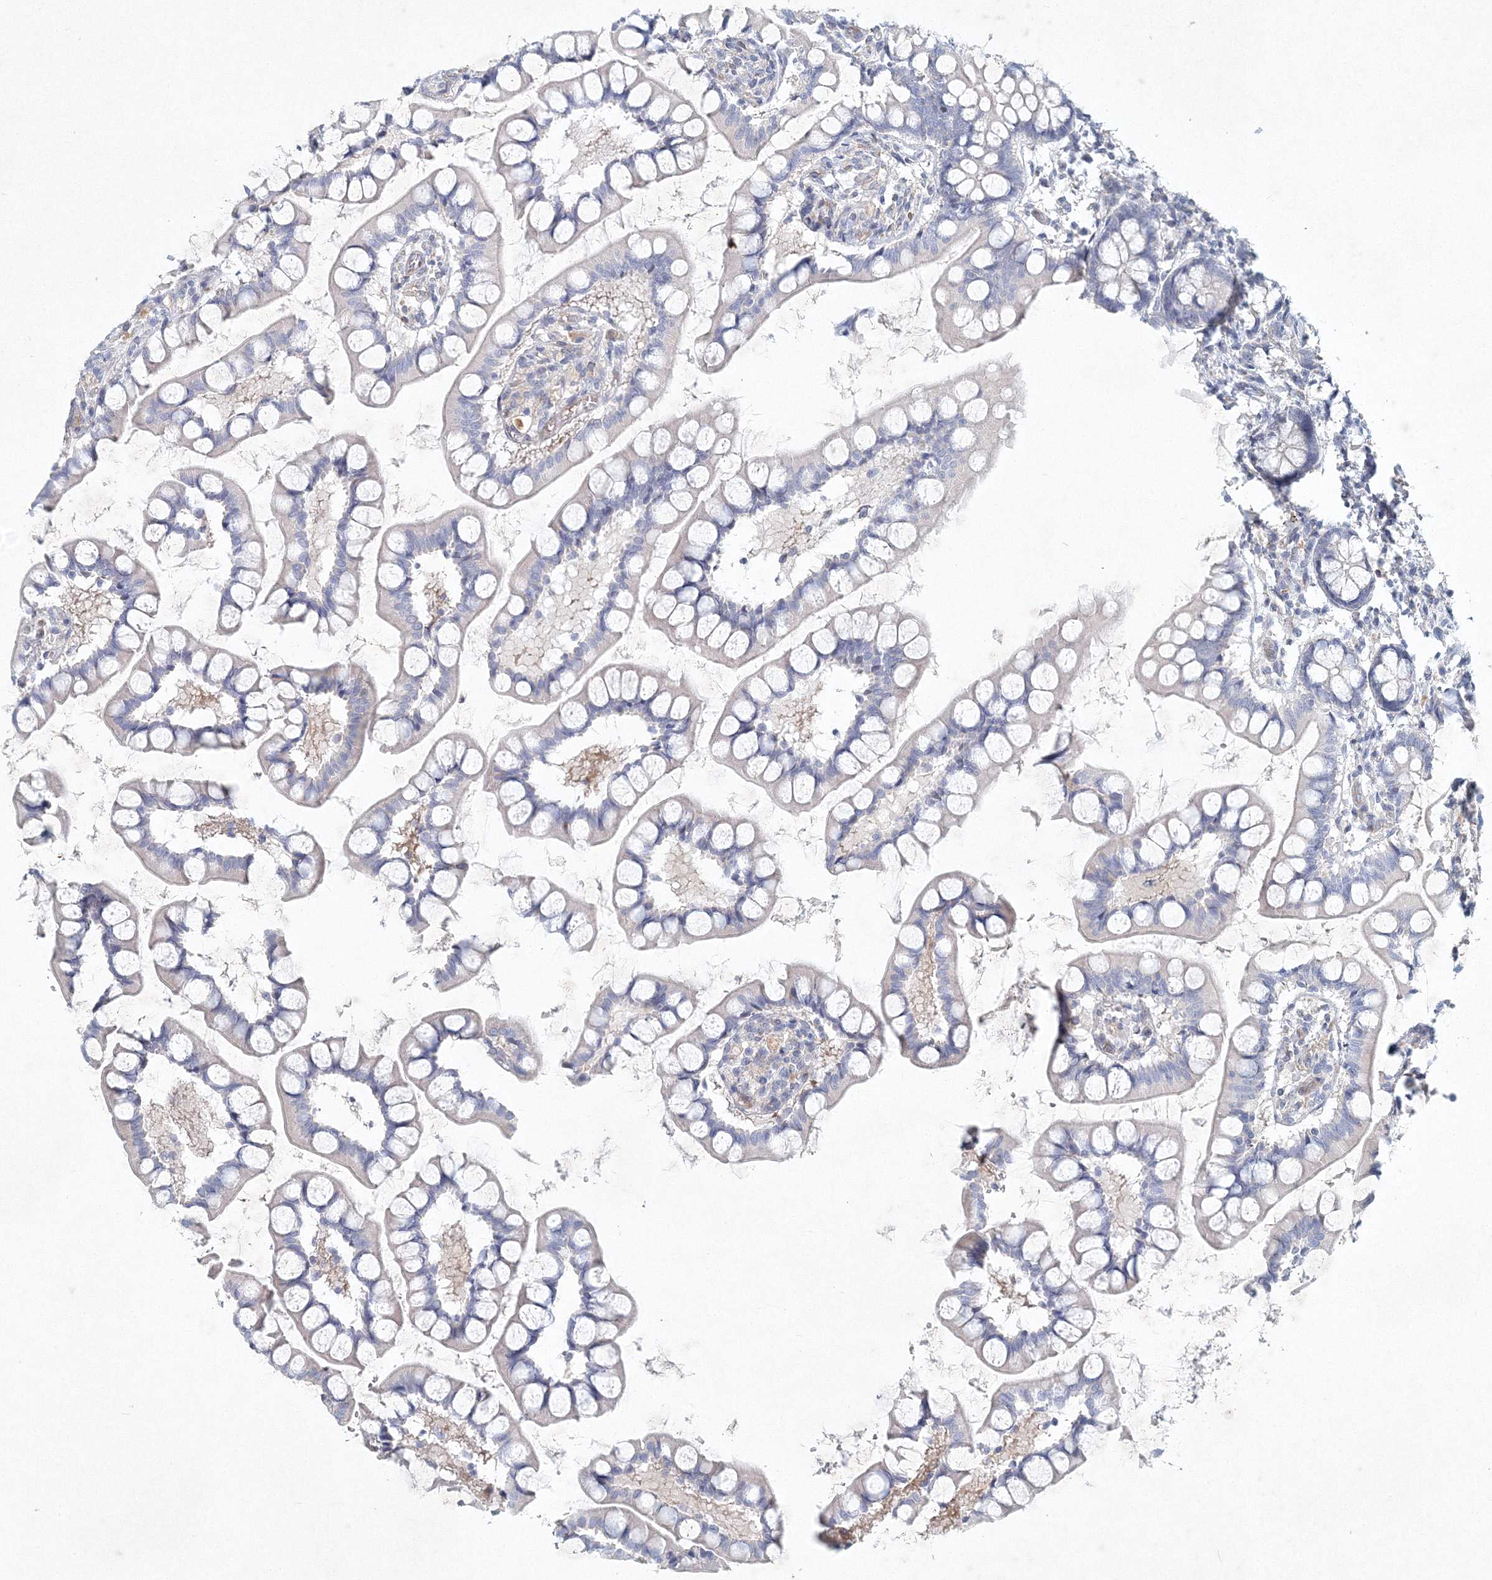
{"staining": {"intensity": "negative", "quantity": "none", "location": "none"}, "tissue": "small intestine", "cell_type": "Glandular cells", "image_type": "normal", "snomed": [{"axis": "morphology", "description": "Normal tissue, NOS"}, {"axis": "topography", "description": "Small intestine"}], "caption": "This is an IHC photomicrograph of normal small intestine. There is no positivity in glandular cells.", "gene": "SH3BP5", "patient": {"sex": "male", "age": 52}}